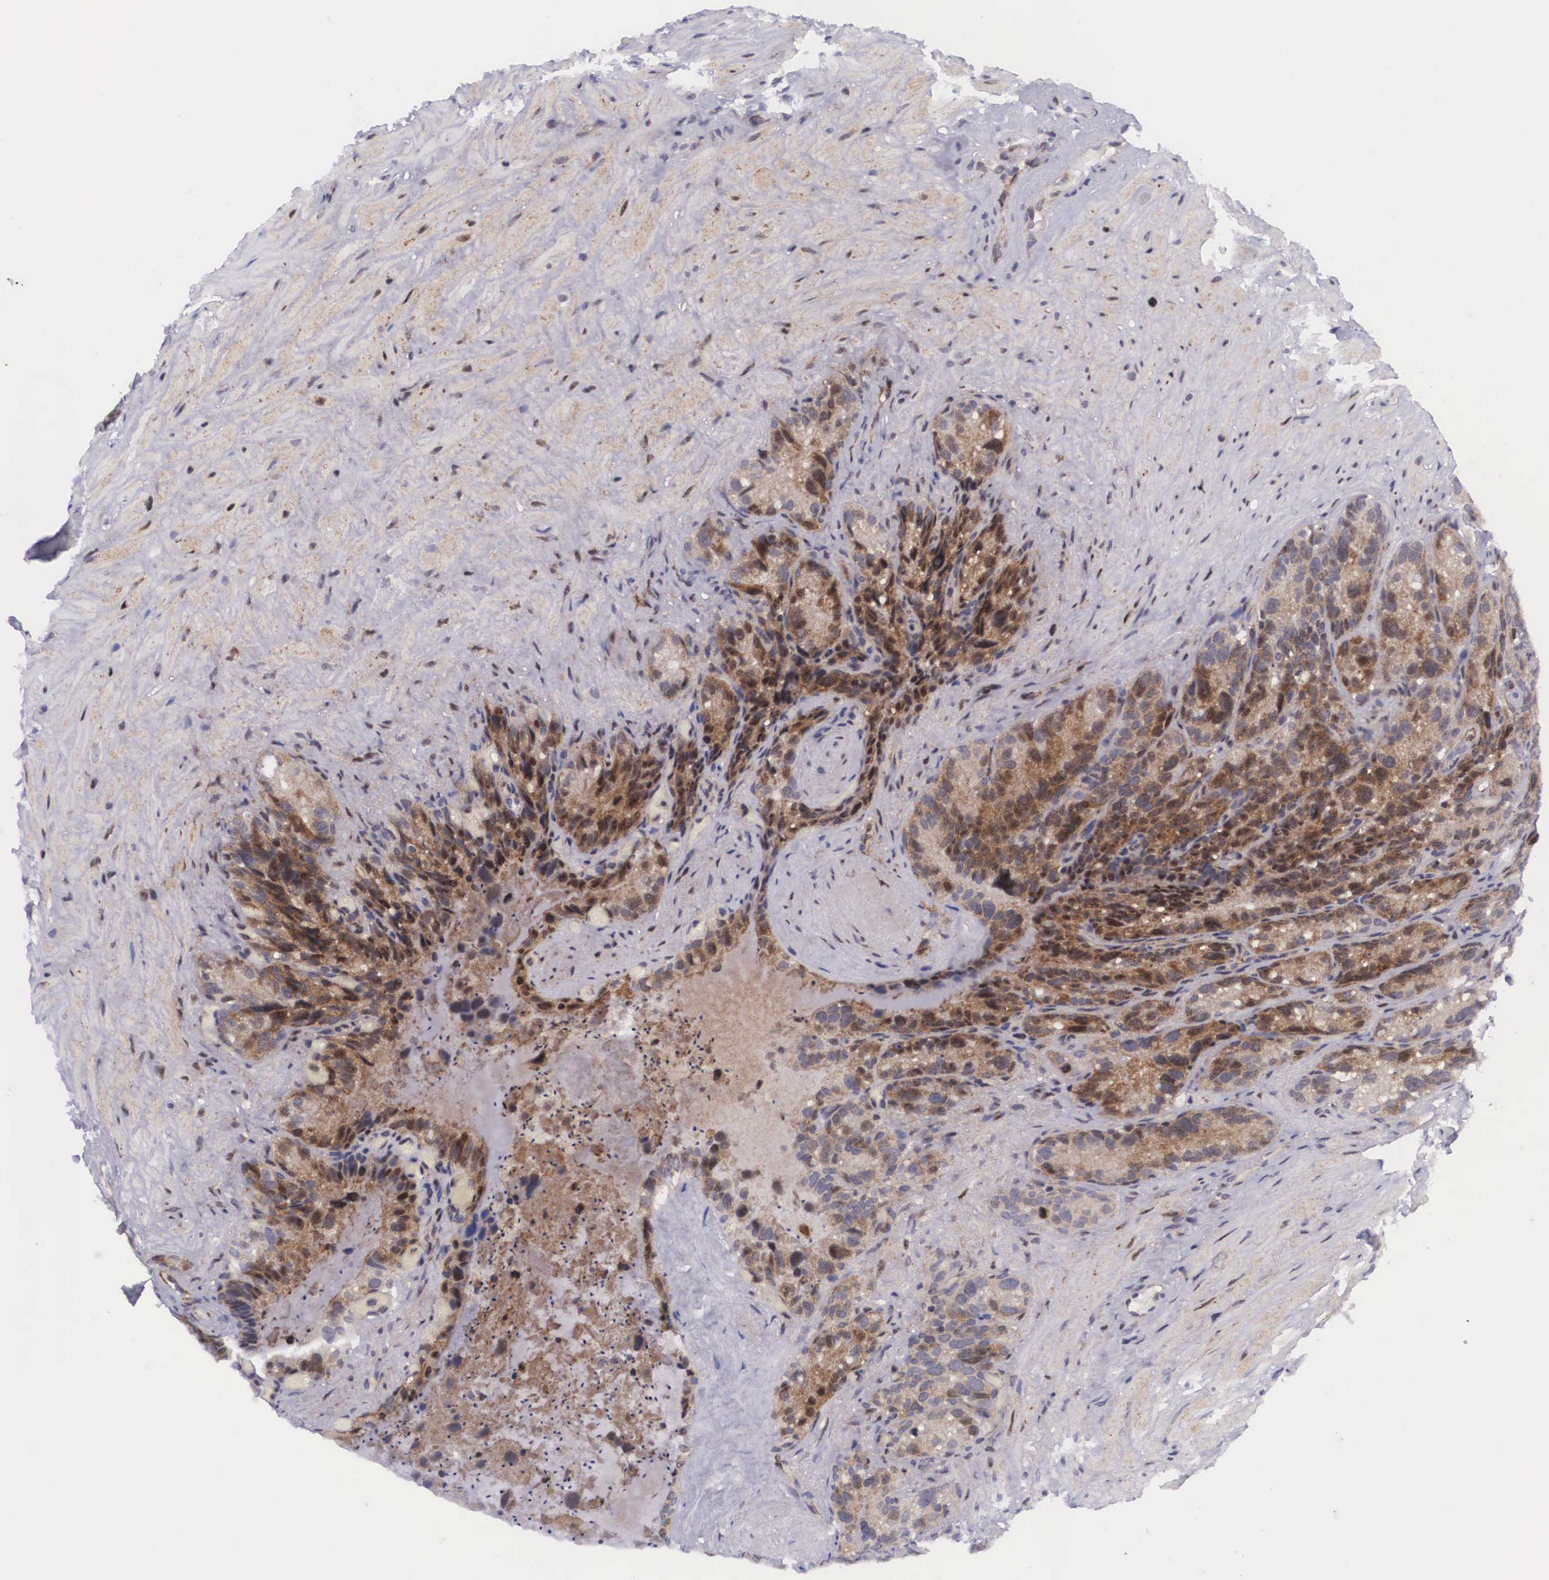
{"staining": {"intensity": "moderate", "quantity": "25%-75%", "location": "cytoplasmic/membranous"}, "tissue": "seminal vesicle", "cell_type": "Glandular cells", "image_type": "normal", "snomed": [{"axis": "morphology", "description": "Normal tissue, NOS"}, {"axis": "topography", "description": "Seminal veicle"}], "caption": "Immunohistochemical staining of unremarkable human seminal vesicle shows 25%-75% levels of moderate cytoplasmic/membranous protein expression in about 25%-75% of glandular cells.", "gene": "EMID1", "patient": {"sex": "male", "age": 63}}